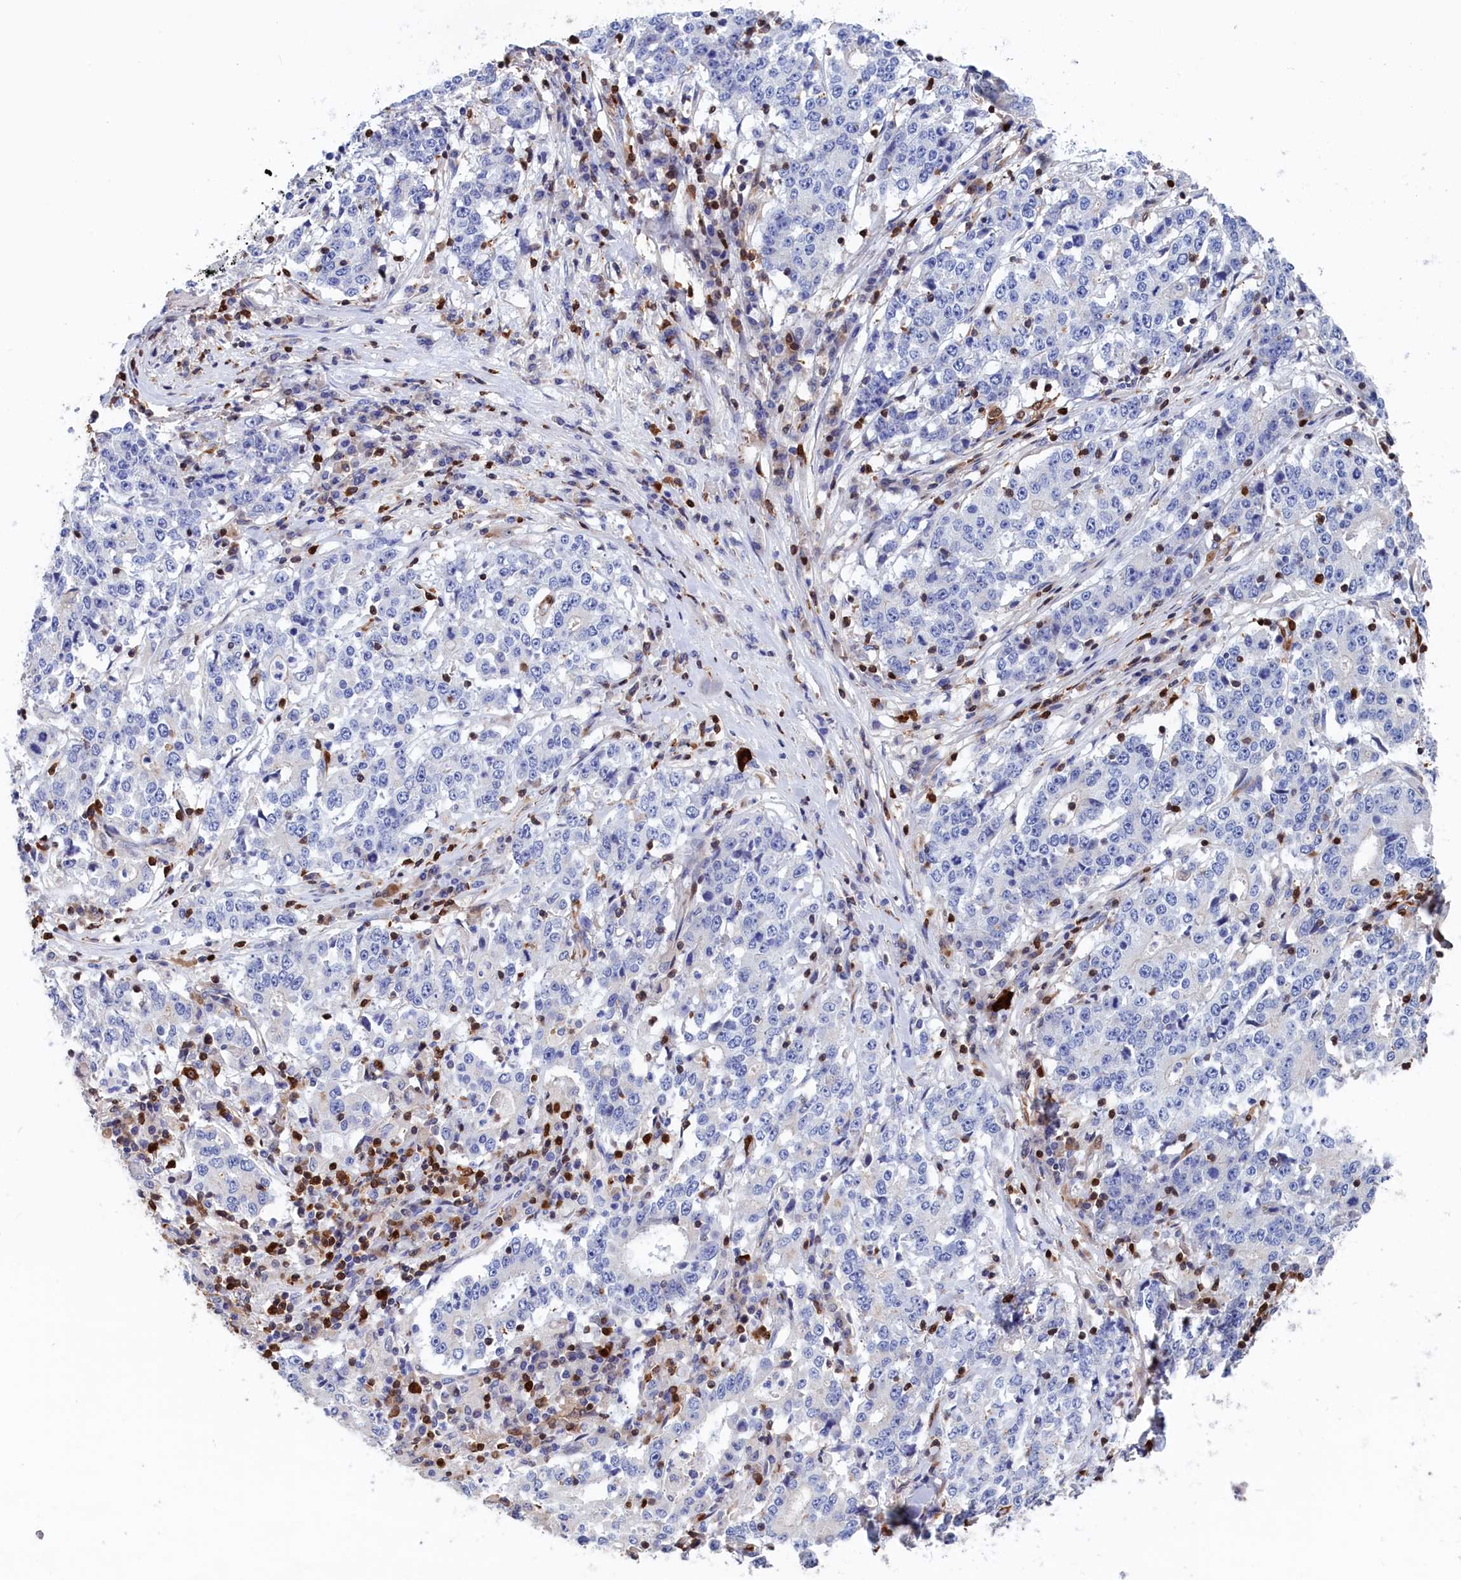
{"staining": {"intensity": "negative", "quantity": "none", "location": "none"}, "tissue": "stomach cancer", "cell_type": "Tumor cells", "image_type": "cancer", "snomed": [{"axis": "morphology", "description": "Adenocarcinoma, NOS"}, {"axis": "topography", "description": "Stomach"}], "caption": "Tumor cells show no significant protein staining in adenocarcinoma (stomach).", "gene": "CRIP1", "patient": {"sex": "male", "age": 59}}